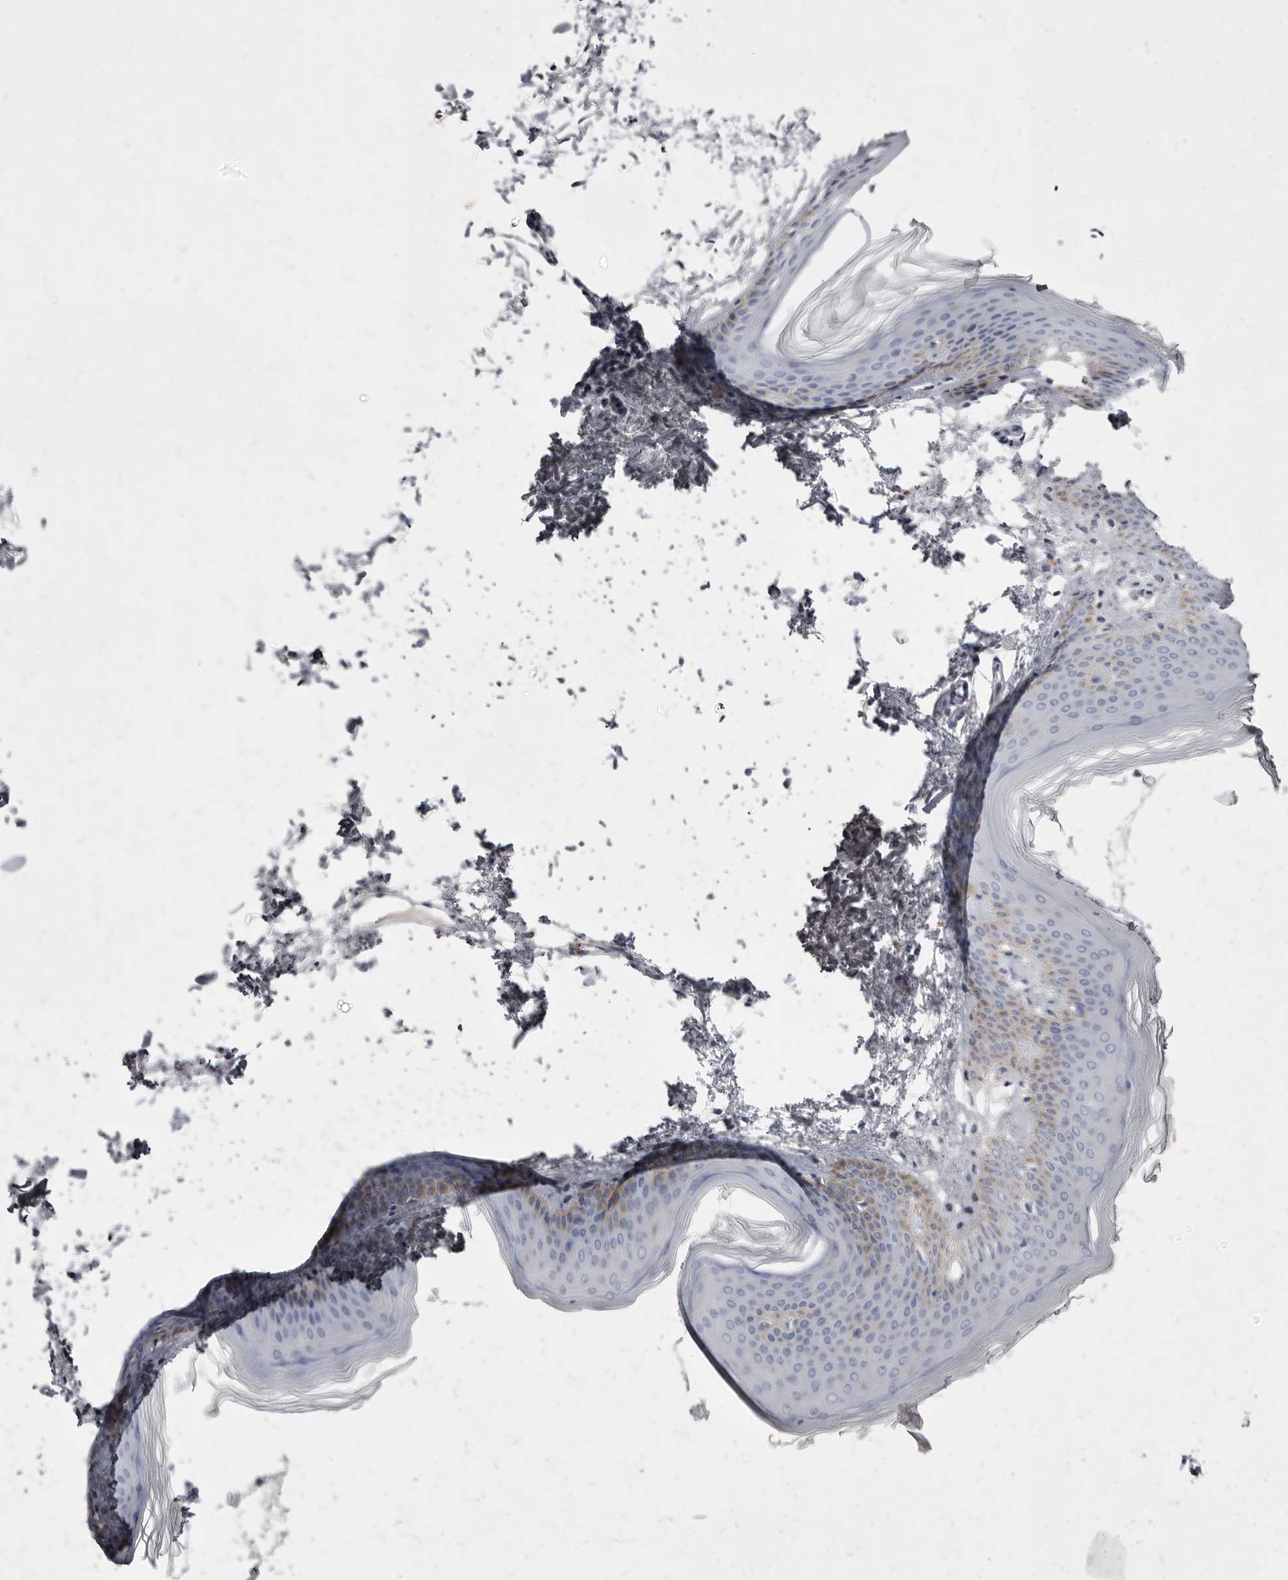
{"staining": {"intensity": "negative", "quantity": "none", "location": "none"}, "tissue": "skin", "cell_type": "Fibroblasts", "image_type": "normal", "snomed": [{"axis": "morphology", "description": "Normal tissue, NOS"}, {"axis": "topography", "description": "Skin"}], "caption": "High power microscopy micrograph of an IHC micrograph of normal skin, revealing no significant positivity in fibroblasts.", "gene": "CYP2E1", "patient": {"sex": "female", "age": 27}}